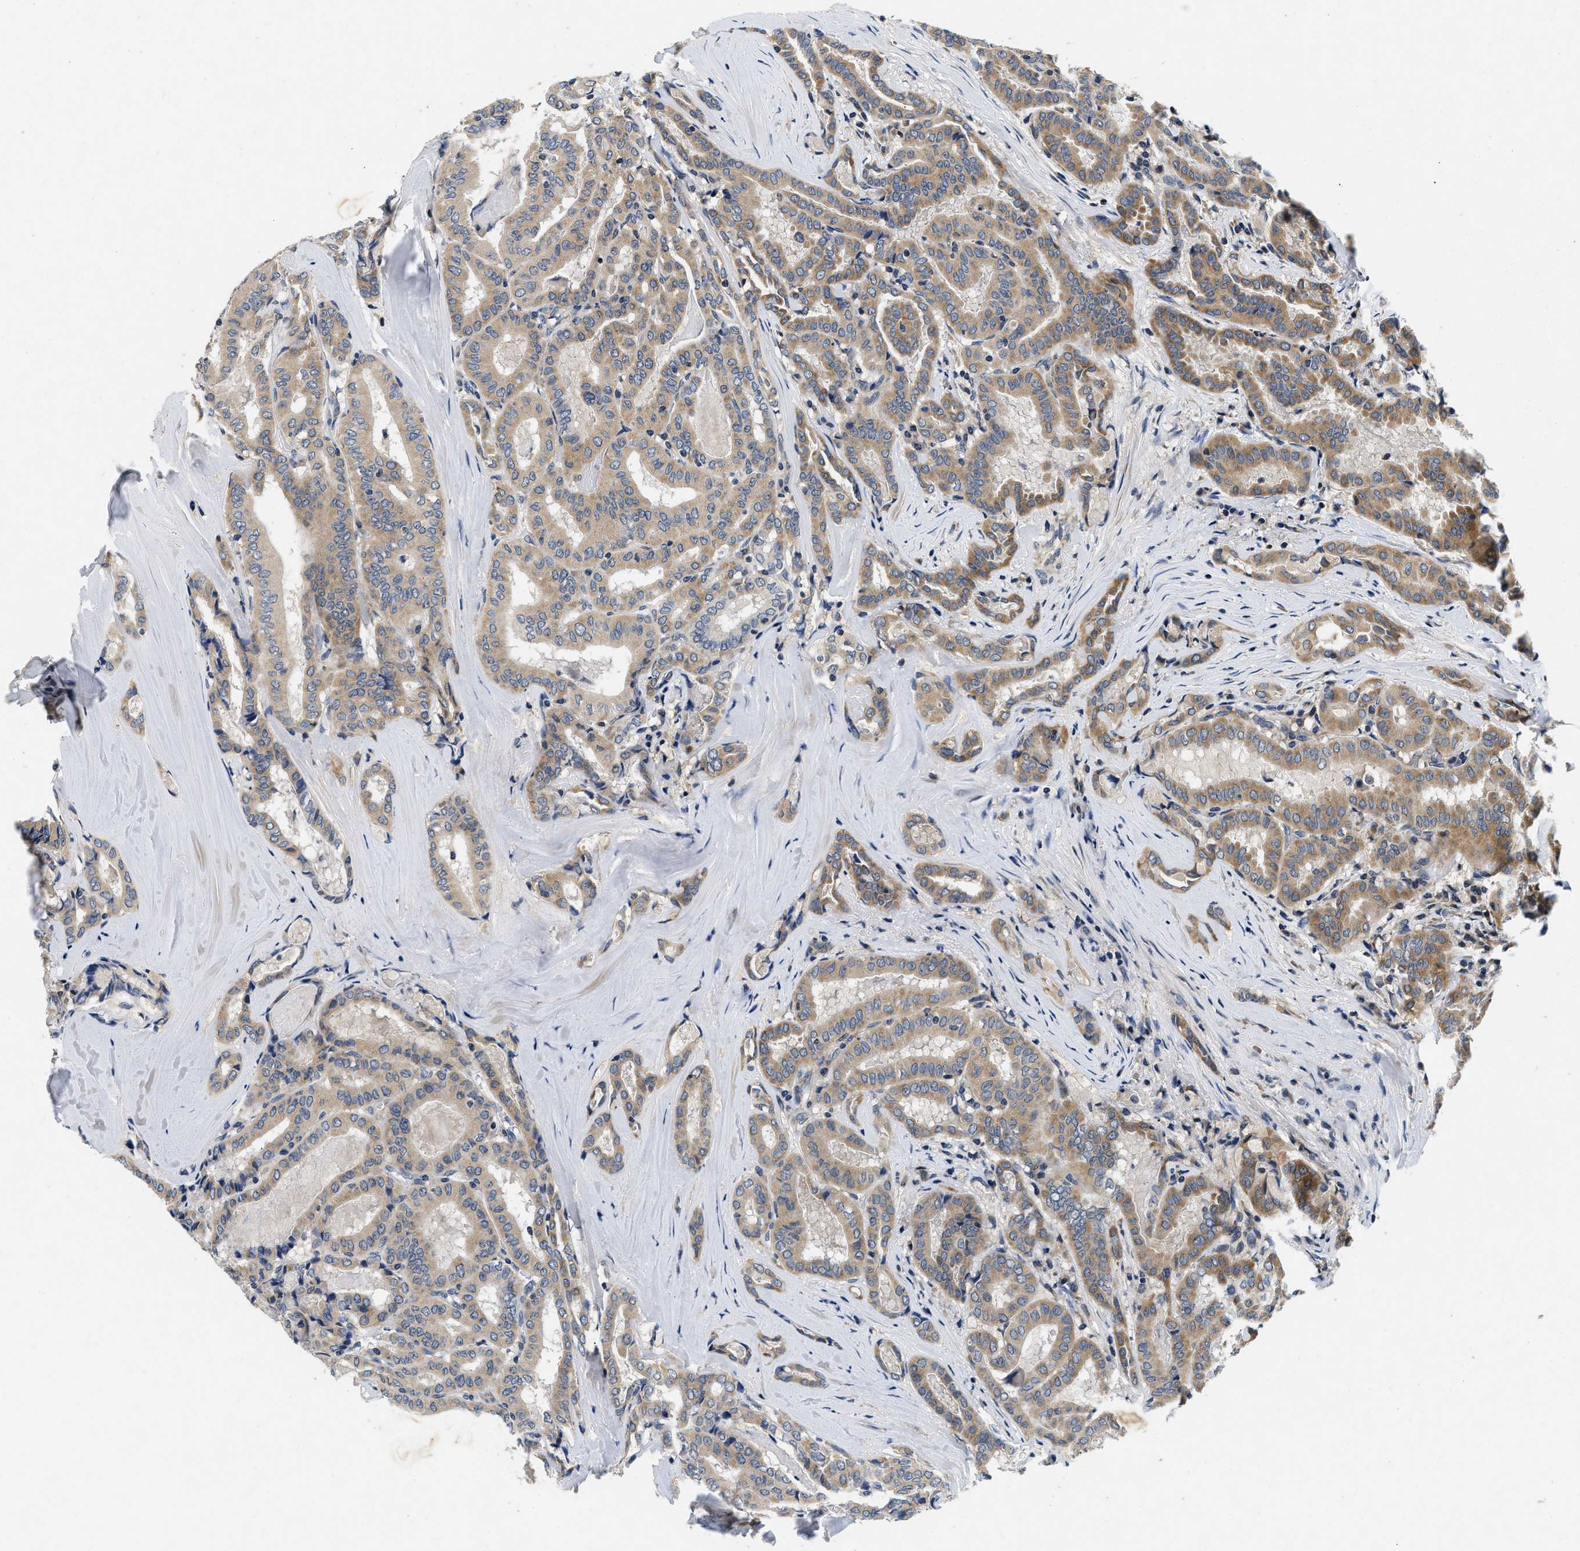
{"staining": {"intensity": "moderate", "quantity": ">75%", "location": "cytoplasmic/membranous"}, "tissue": "thyroid cancer", "cell_type": "Tumor cells", "image_type": "cancer", "snomed": [{"axis": "morphology", "description": "Papillary adenocarcinoma, NOS"}, {"axis": "topography", "description": "Thyroid gland"}], "caption": "Human thyroid cancer (papillary adenocarcinoma) stained for a protein (brown) reveals moderate cytoplasmic/membranous positive expression in approximately >75% of tumor cells.", "gene": "PDP1", "patient": {"sex": "female", "age": 42}}